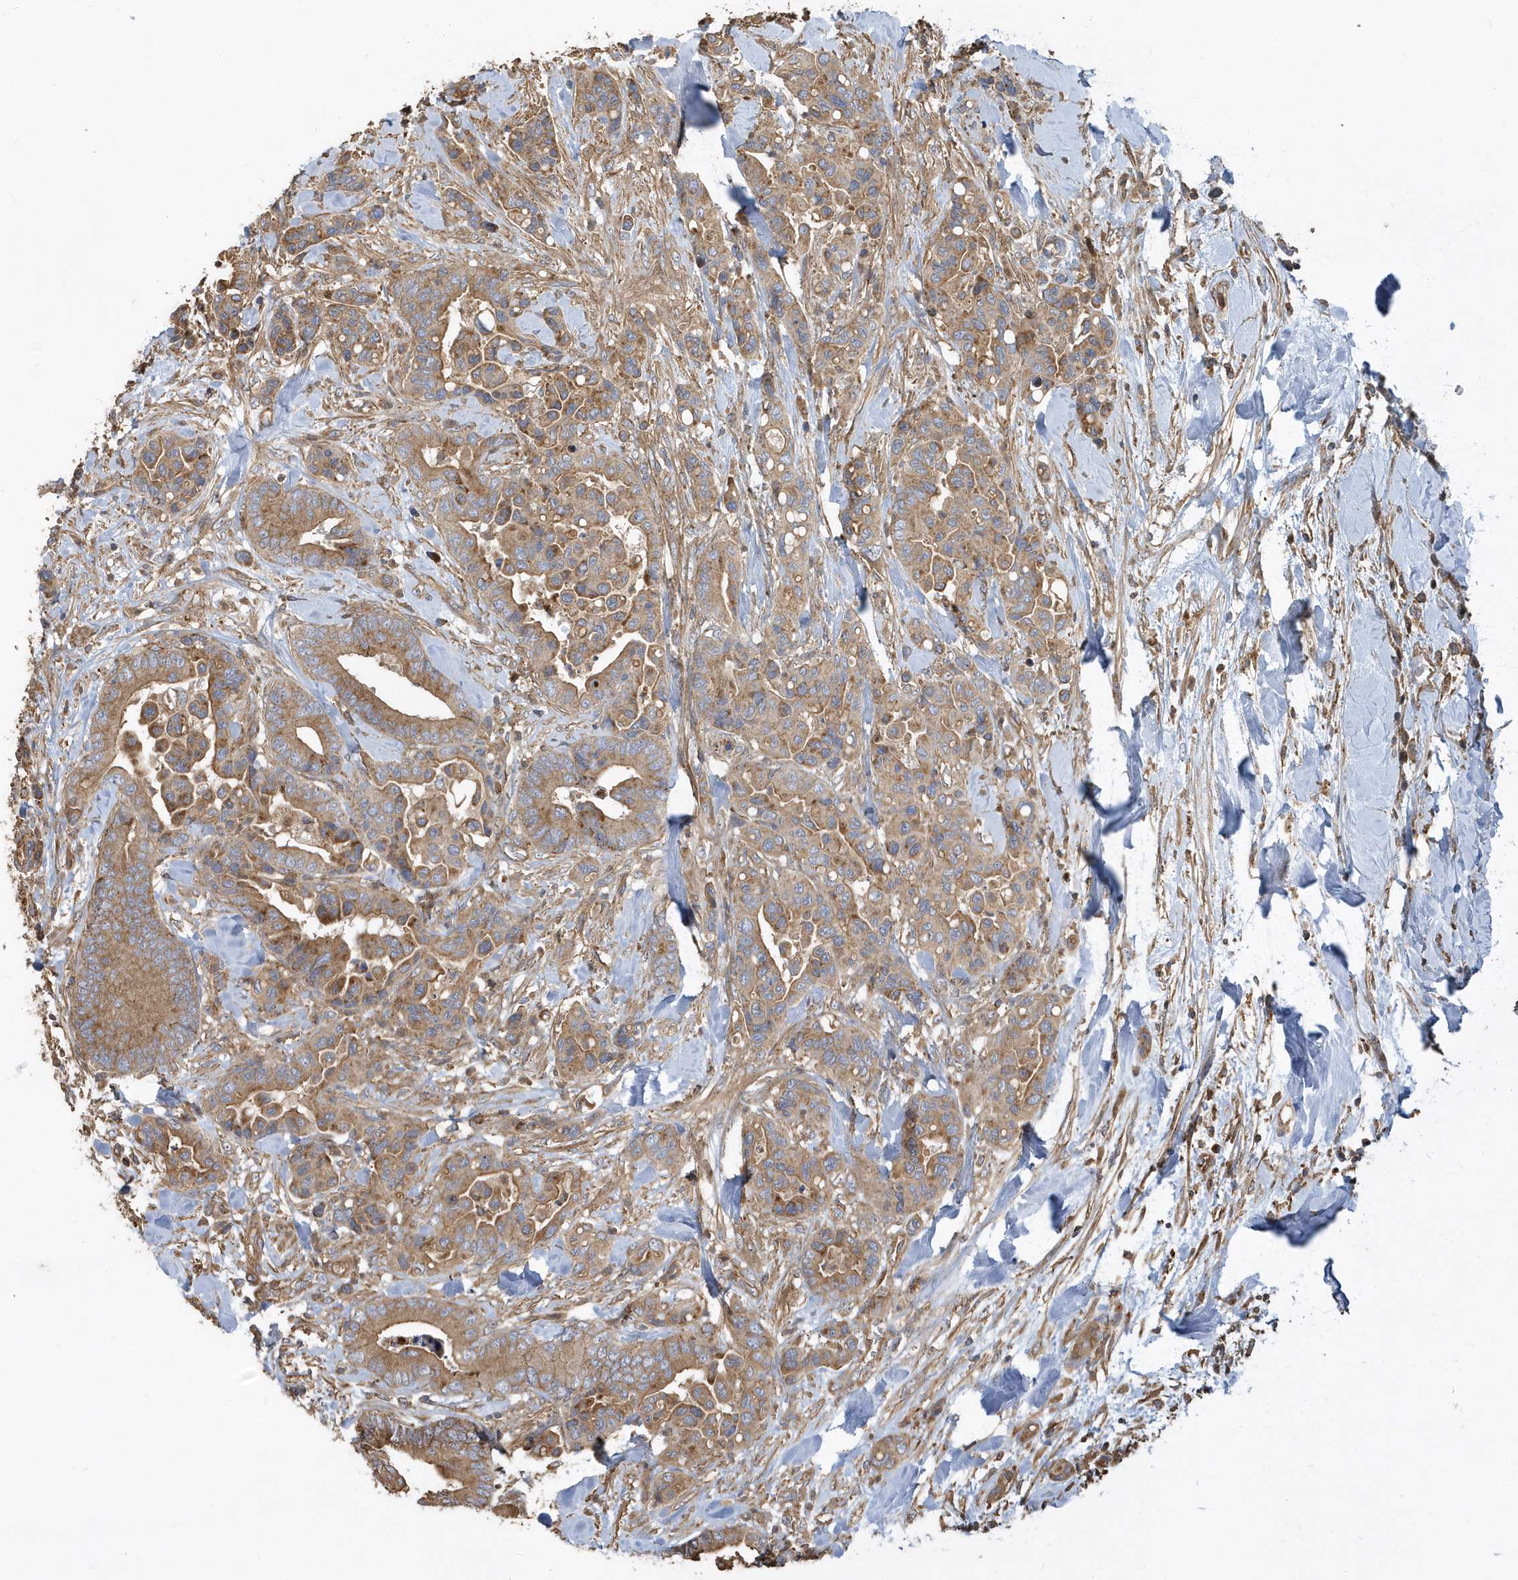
{"staining": {"intensity": "moderate", "quantity": ">75%", "location": "cytoplasmic/membranous"}, "tissue": "colorectal cancer", "cell_type": "Tumor cells", "image_type": "cancer", "snomed": [{"axis": "morphology", "description": "Normal tissue, NOS"}, {"axis": "morphology", "description": "Adenocarcinoma, NOS"}, {"axis": "topography", "description": "Colon"}], "caption": "A high-resolution micrograph shows IHC staining of adenocarcinoma (colorectal), which shows moderate cytoplasmic/membranous positivity in about >75% of tumor cells.", "gene": "TRAIP", "patient": {"sex": "male", "age": 82}}